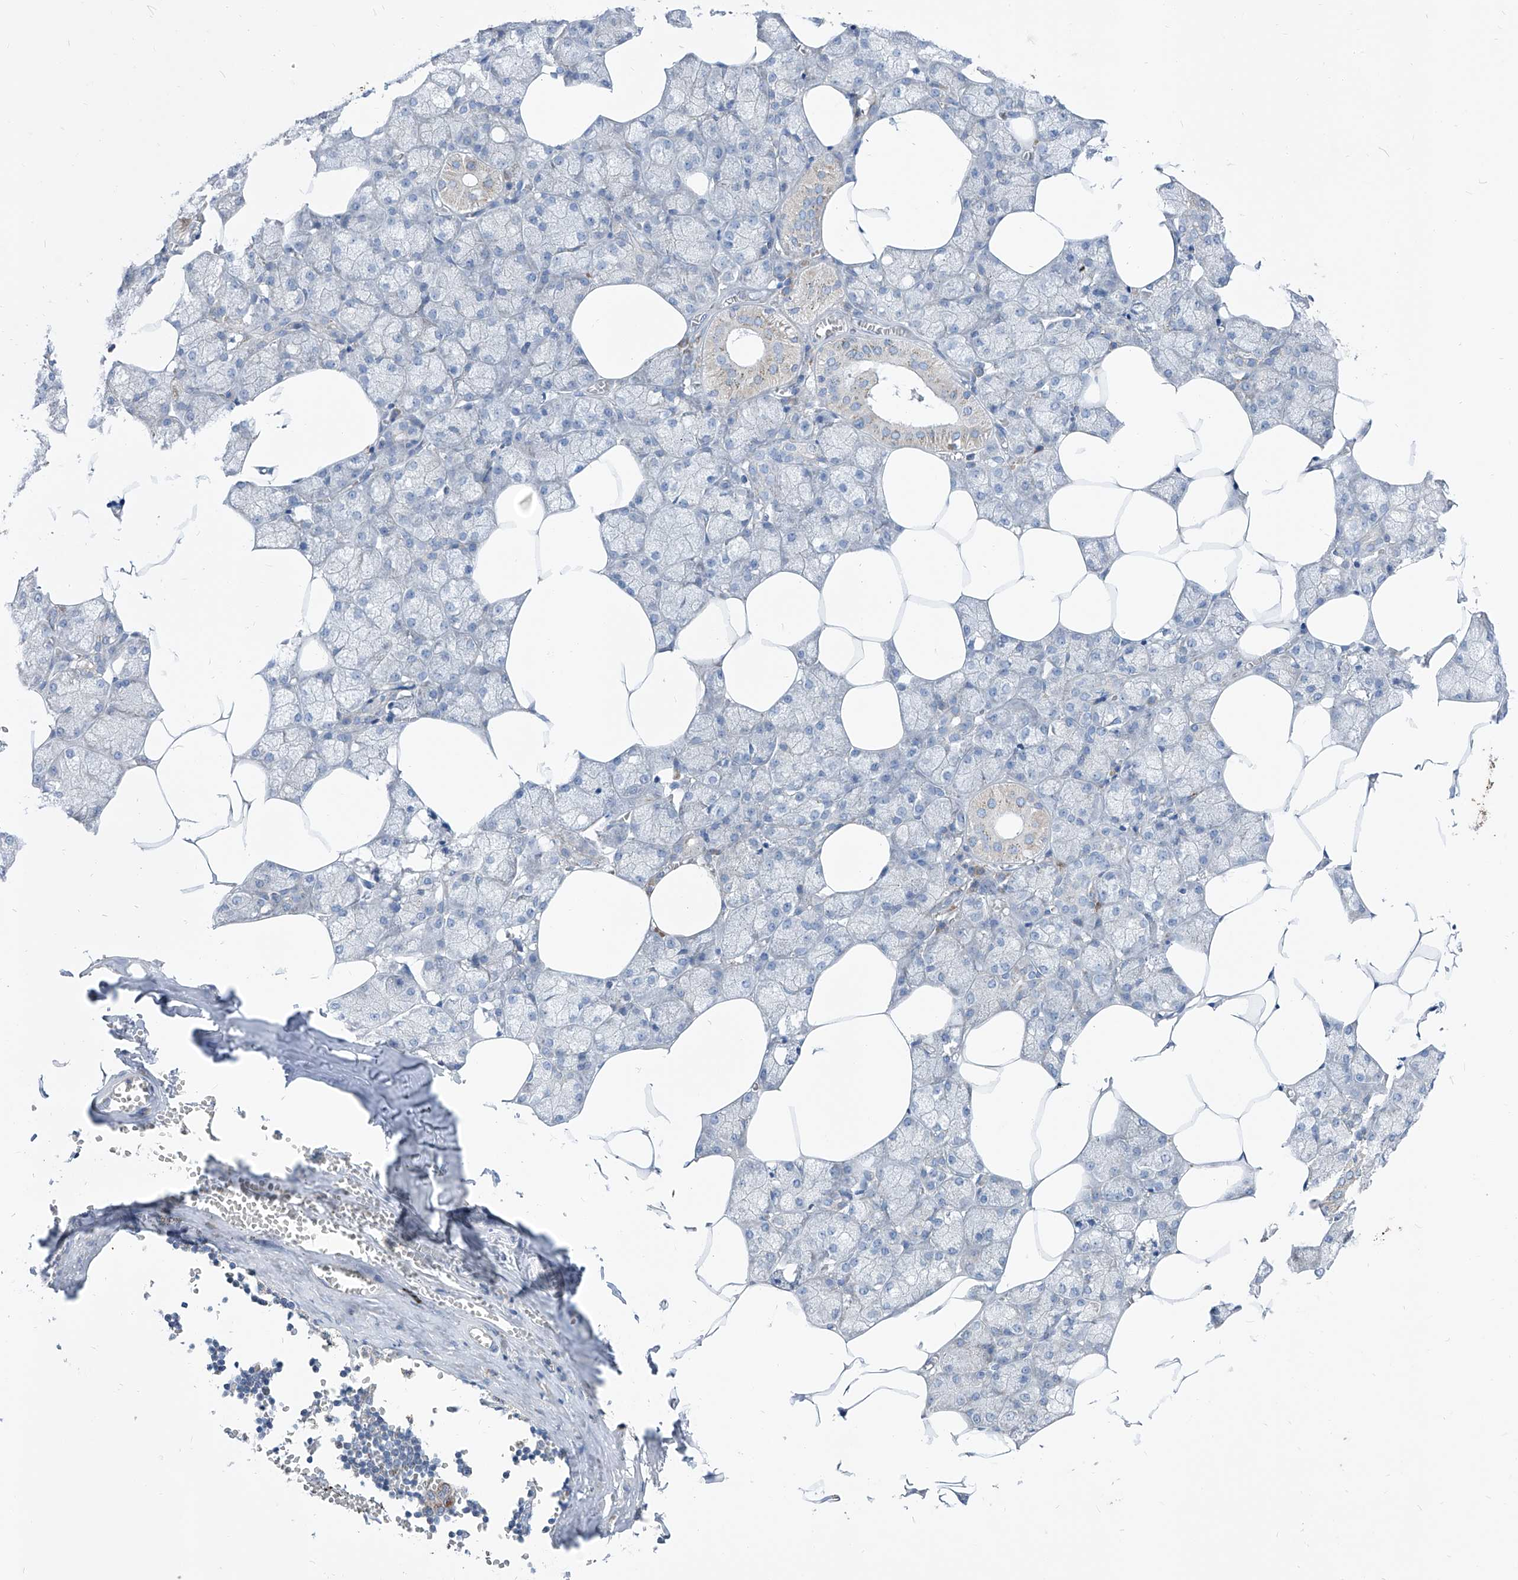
{"staining": {"intensity": "negative", "quantity": "none", "location": "none"}, "tissue": "salivary gland", "cell_type": "Glandular cells", "image_type": "normal", "snomed": [{"axis": "morphology", "description": "Normal tissue, NOS"}, {"axis": "topography", "description": "Salivary gland"}], "caption": "Immunohistochemistry image of normal salivary gland: human salivary gland stained with DAB (3,3'-diaminobenzidine) shows no significant protein staining in glandular cells. (DAB immunohistochemistry visualized using brightfield microscopy, high magnification).", "gene": "AGPS", "patient": {"sex": "male", "age": 62}}